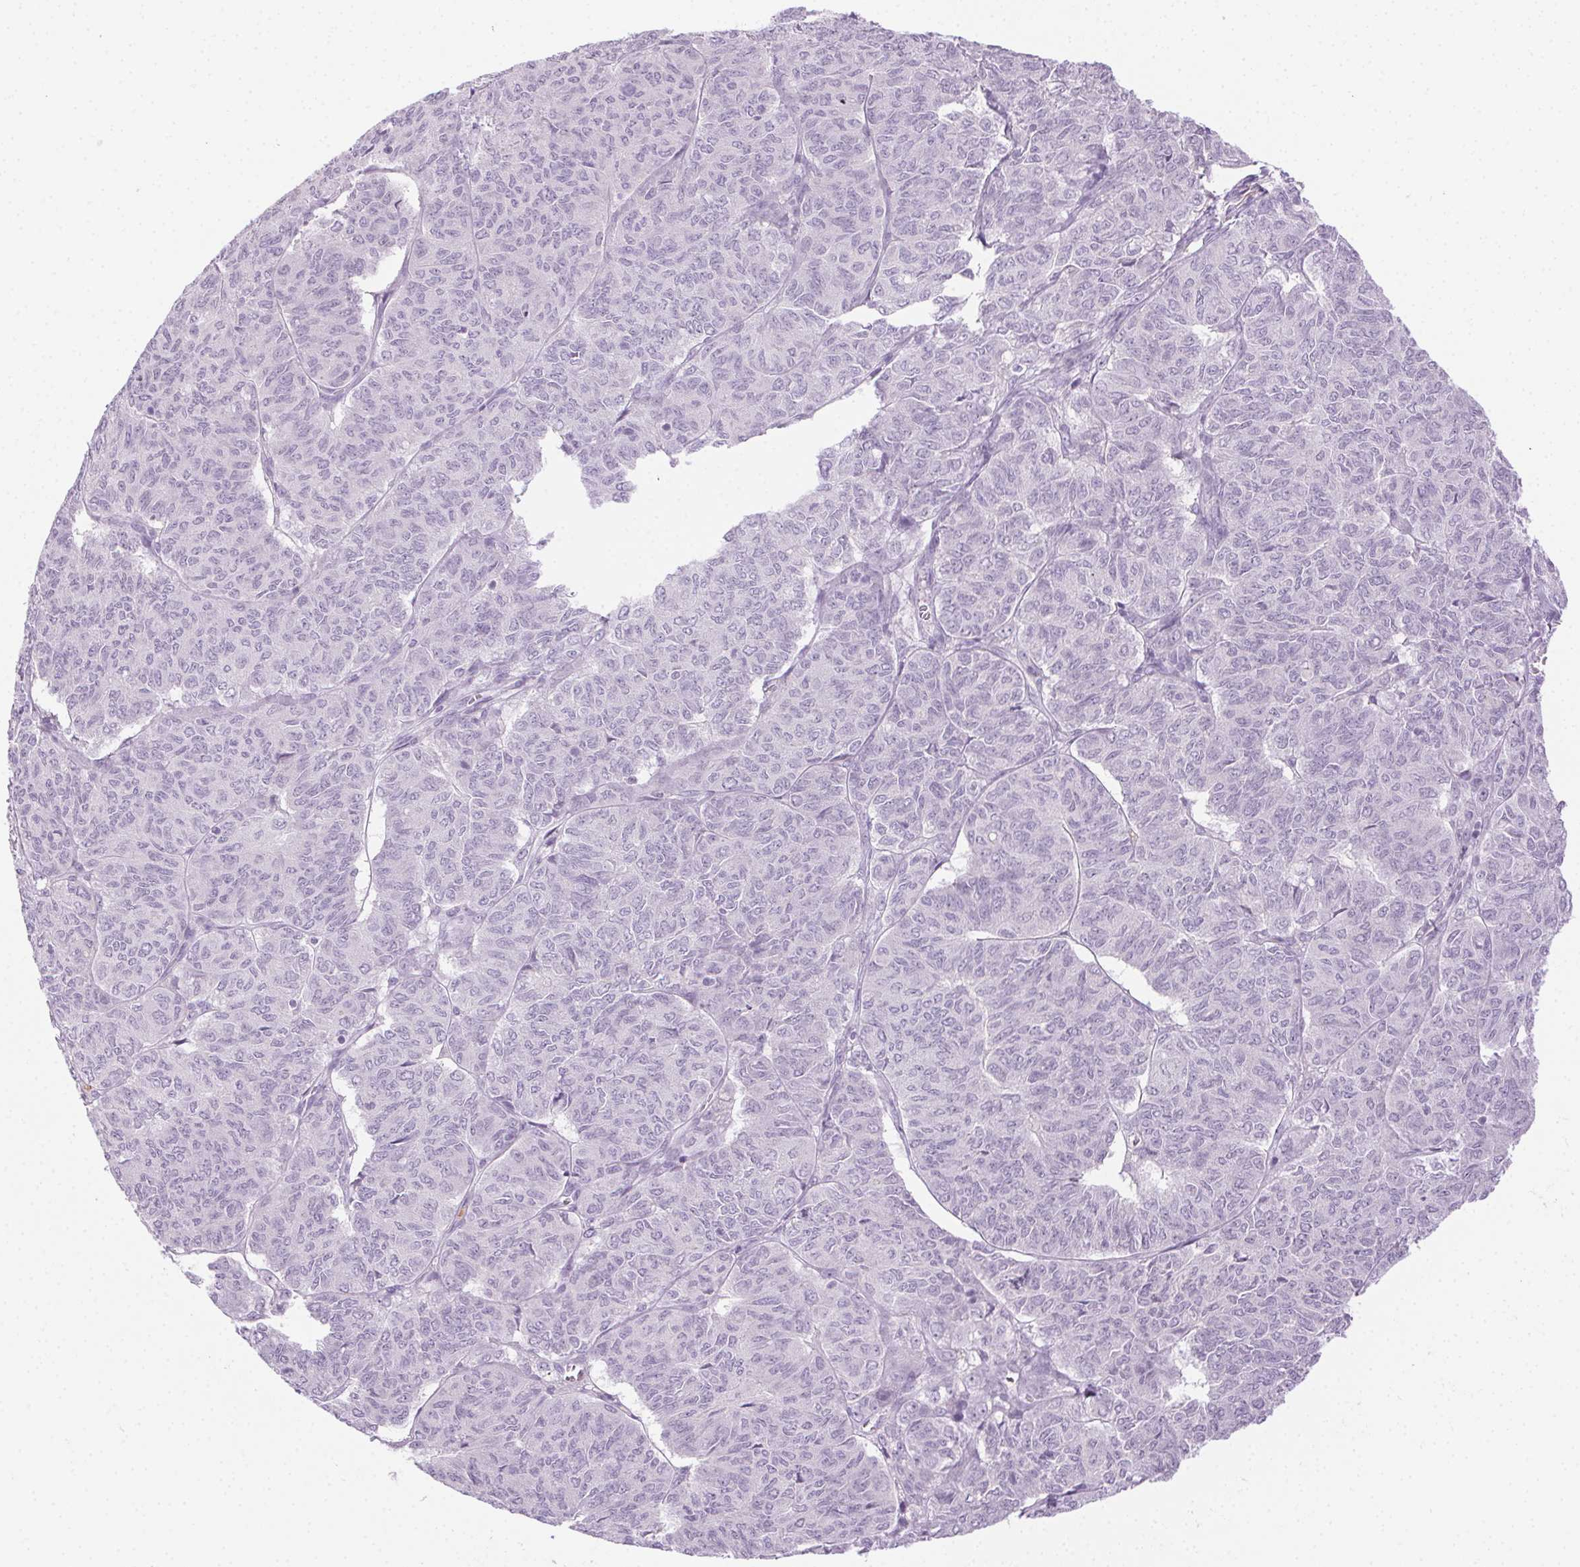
{"staining": {"intensity": "negative", "quantity": "none", "location": "none"}, "tissue": "ovarian cancer", "cell_type": "Tumor cells", "image_type": "cancer", "snomed": [{"axis": "morphology", "description": "Carcinoma, endometroid"}, {"axis": "topography", "description": "Ovary"}], "caption": "High magnification brightfield microscopy of ovarian cancer (endometroid carcinoma) stained with DAB (brown) and counterstained with hematoxylin (blue): tumor cells show no significant staining. Nuclei are stained in blue.", "gene": "TMEM45A", "patient": {"sex": "female", "age": 80}}